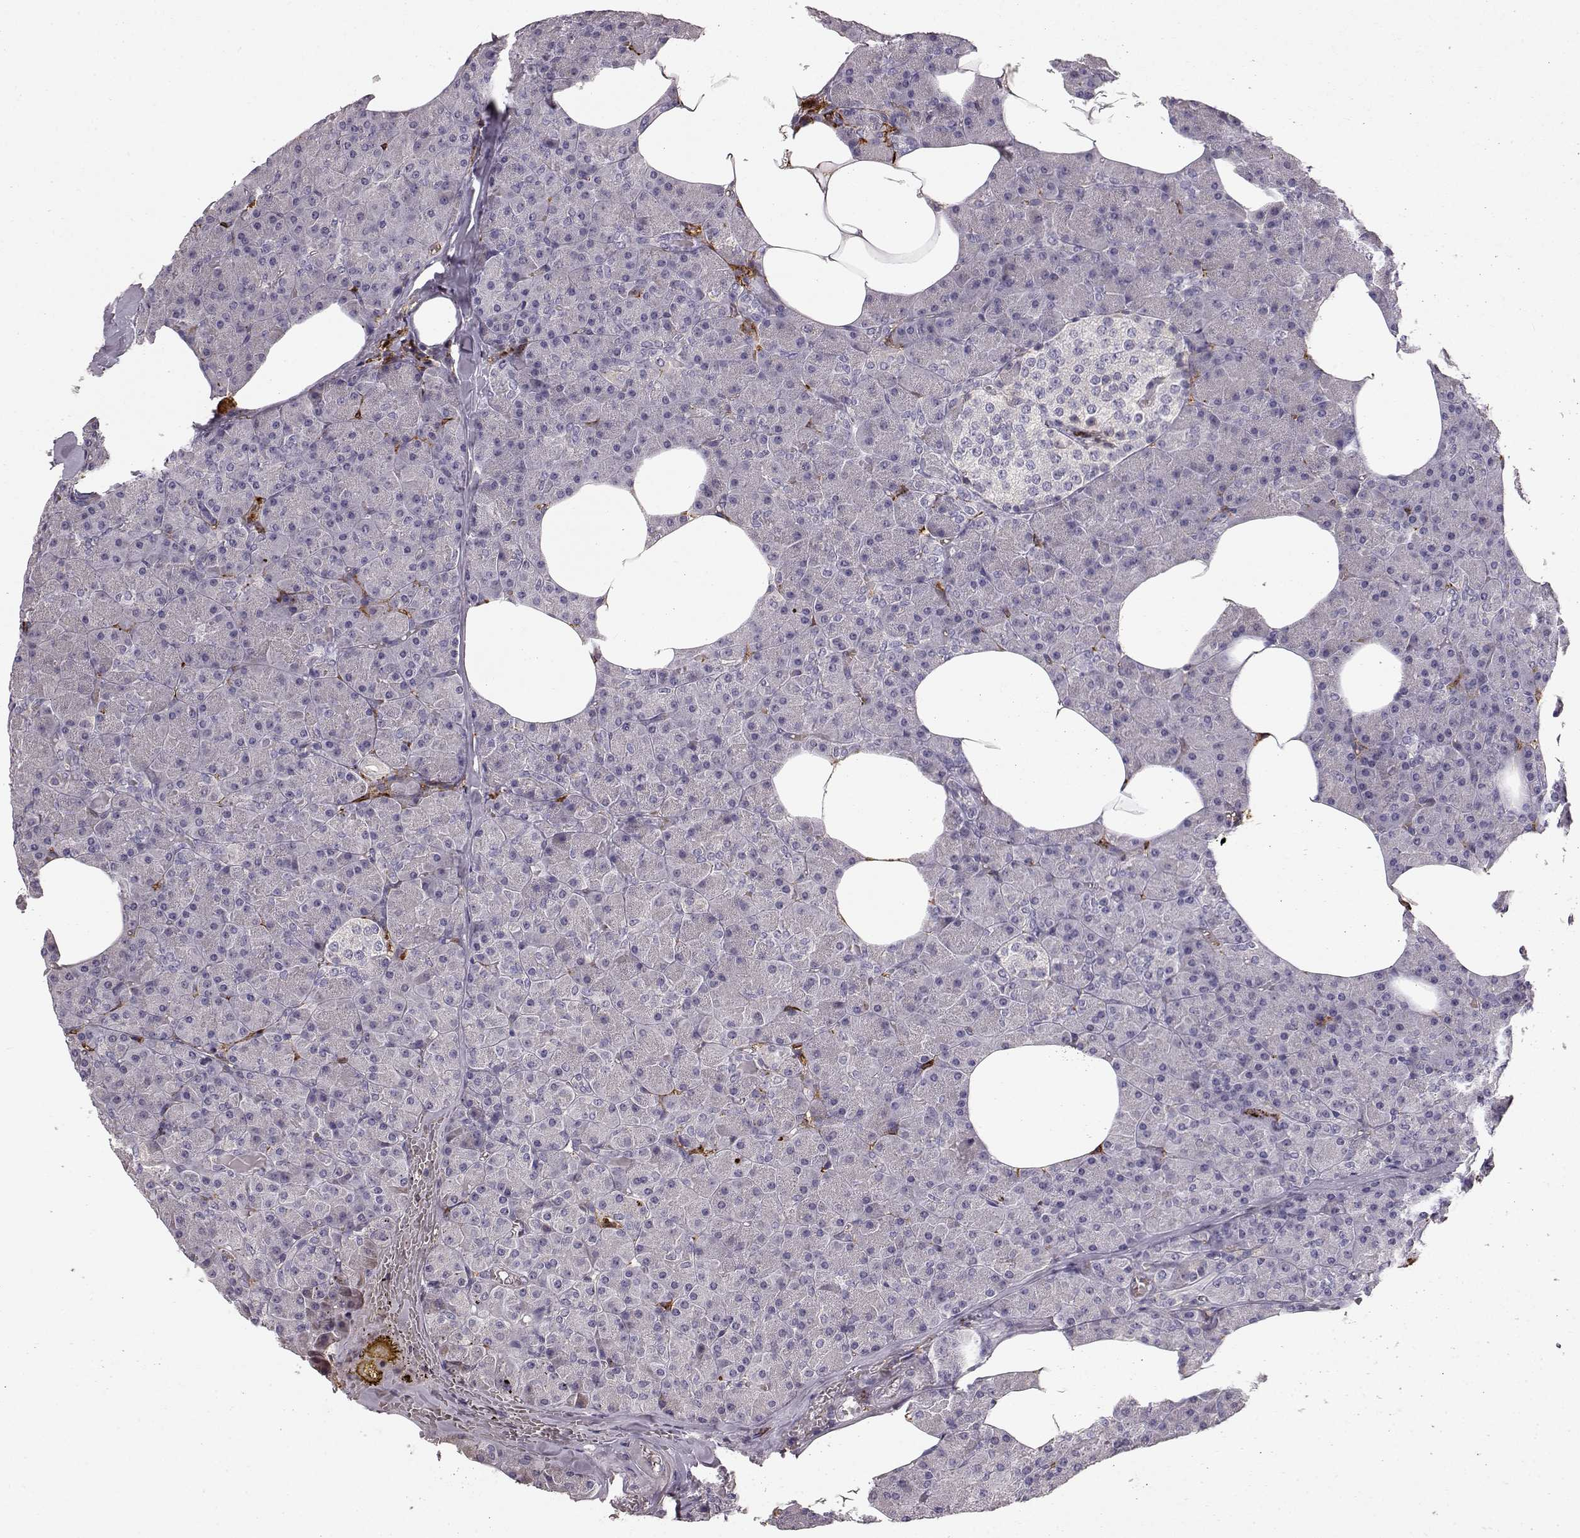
{"staining": {"intensity": "negative", "quantity": "none", "location": "none"}, "tissue": "pancreas", "cell_type": "Exocrine glandular cells", "image_type": "normal", "snomed": [{"axis": "morphology", "description": "Normal tissue, NOS"}, {"axis": "topography", "description": "Pancreas"}], "caption": "A photomicrograph of pancreas stained for a protein reveals no brown staining in exocrine glandular cells. Brightfield microscopy of immunohistochemistry stained with DAB (brown) and hematoxylin (blue), captured at high magnification.", "gene": "CCNF", "patient": {"sex": "female", "age": 45}}